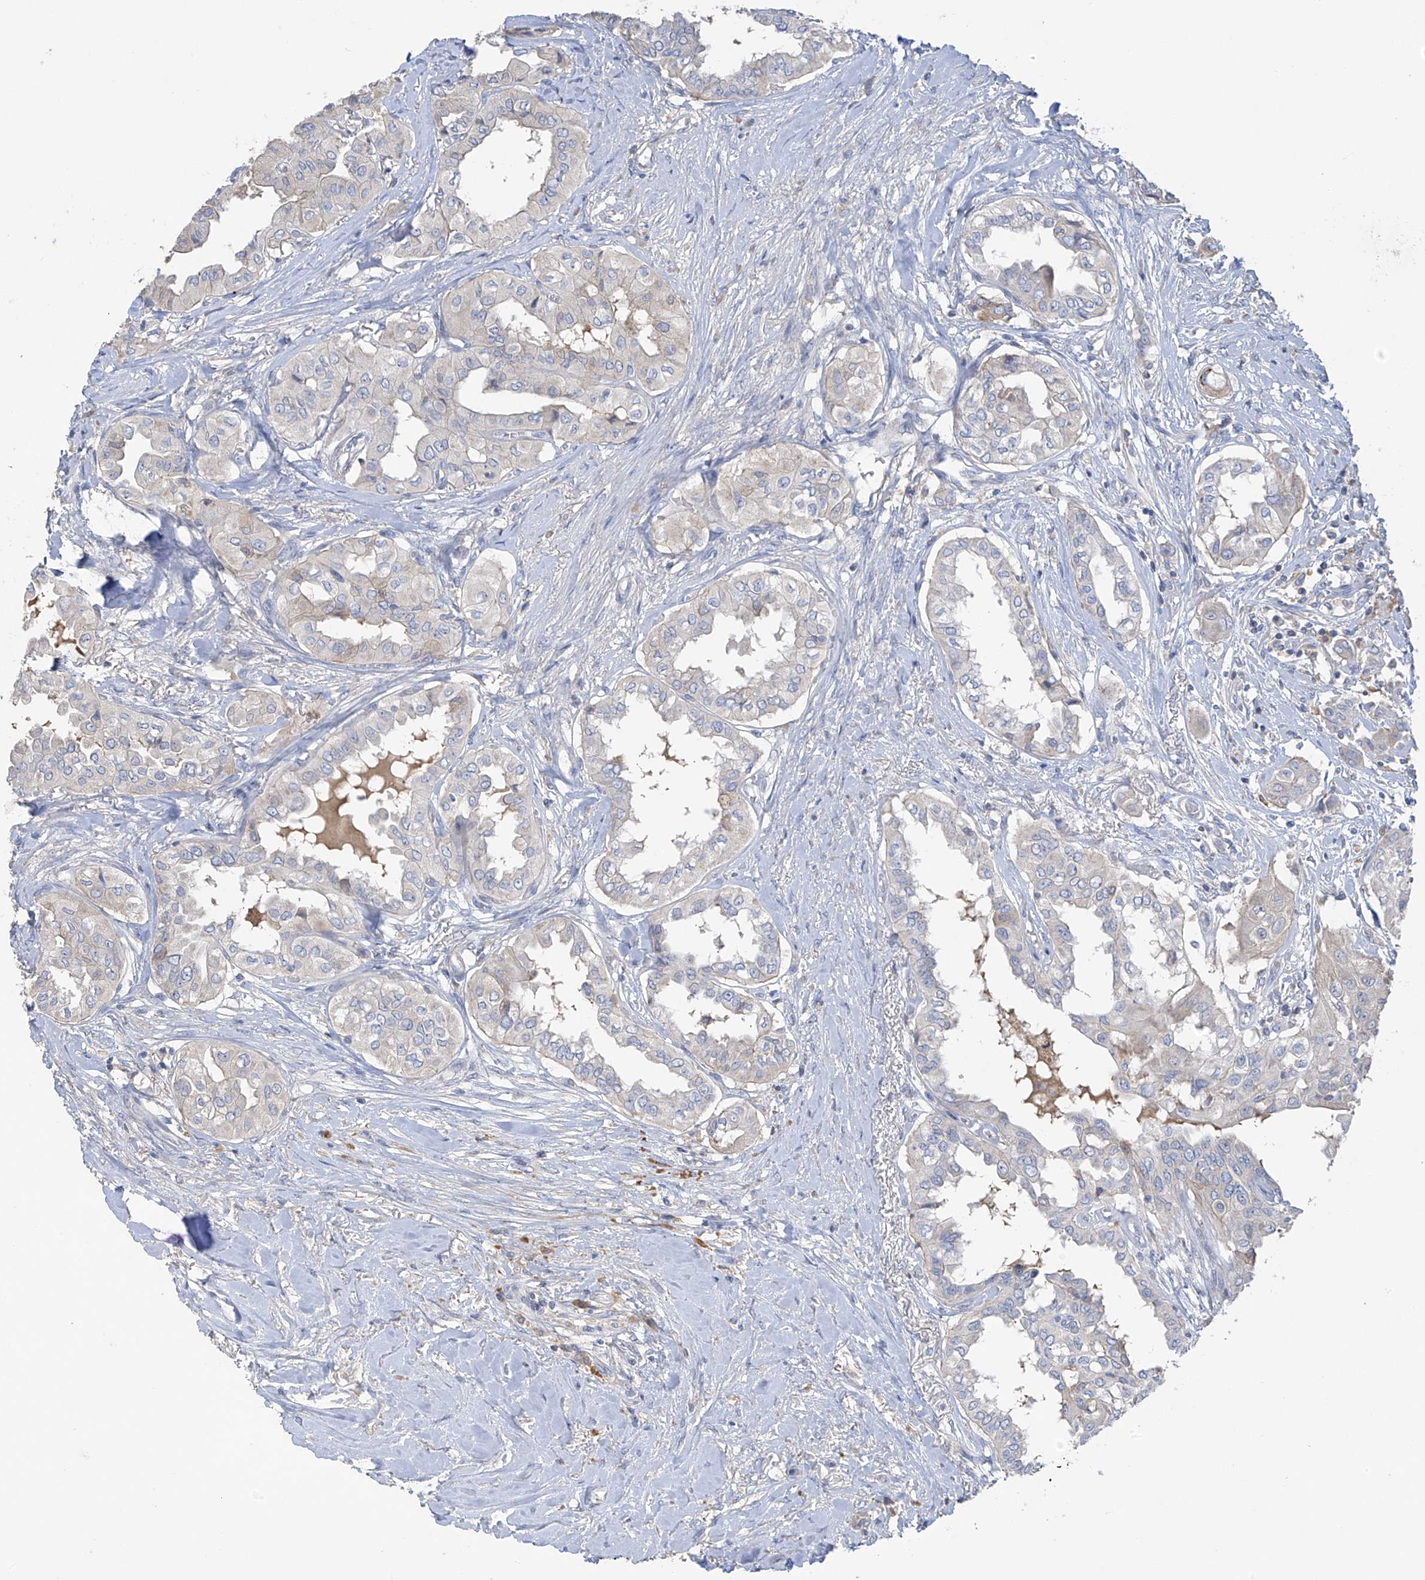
{"staining": {"intensity": "negative", "quantity": "none", "location": "none"}, "tissue": "thyroid cancer", "cell_type": "Tumor cells", "image_type": "cancer", "snomed": [{"axis": "morphology", "description": "Papillary adenocarcinoma, NOS"}, {"axis": "topography", "description": "Thyroid gland"}], "caption": "IHC photomicrograph of neoplastic tissue: papillary adenocarcinoma (thyroid) stained with DAB displays no significant protein staining in tumor cells.", "gene": "PRSS12", "patient": {"sex": "female", "age": 59}}